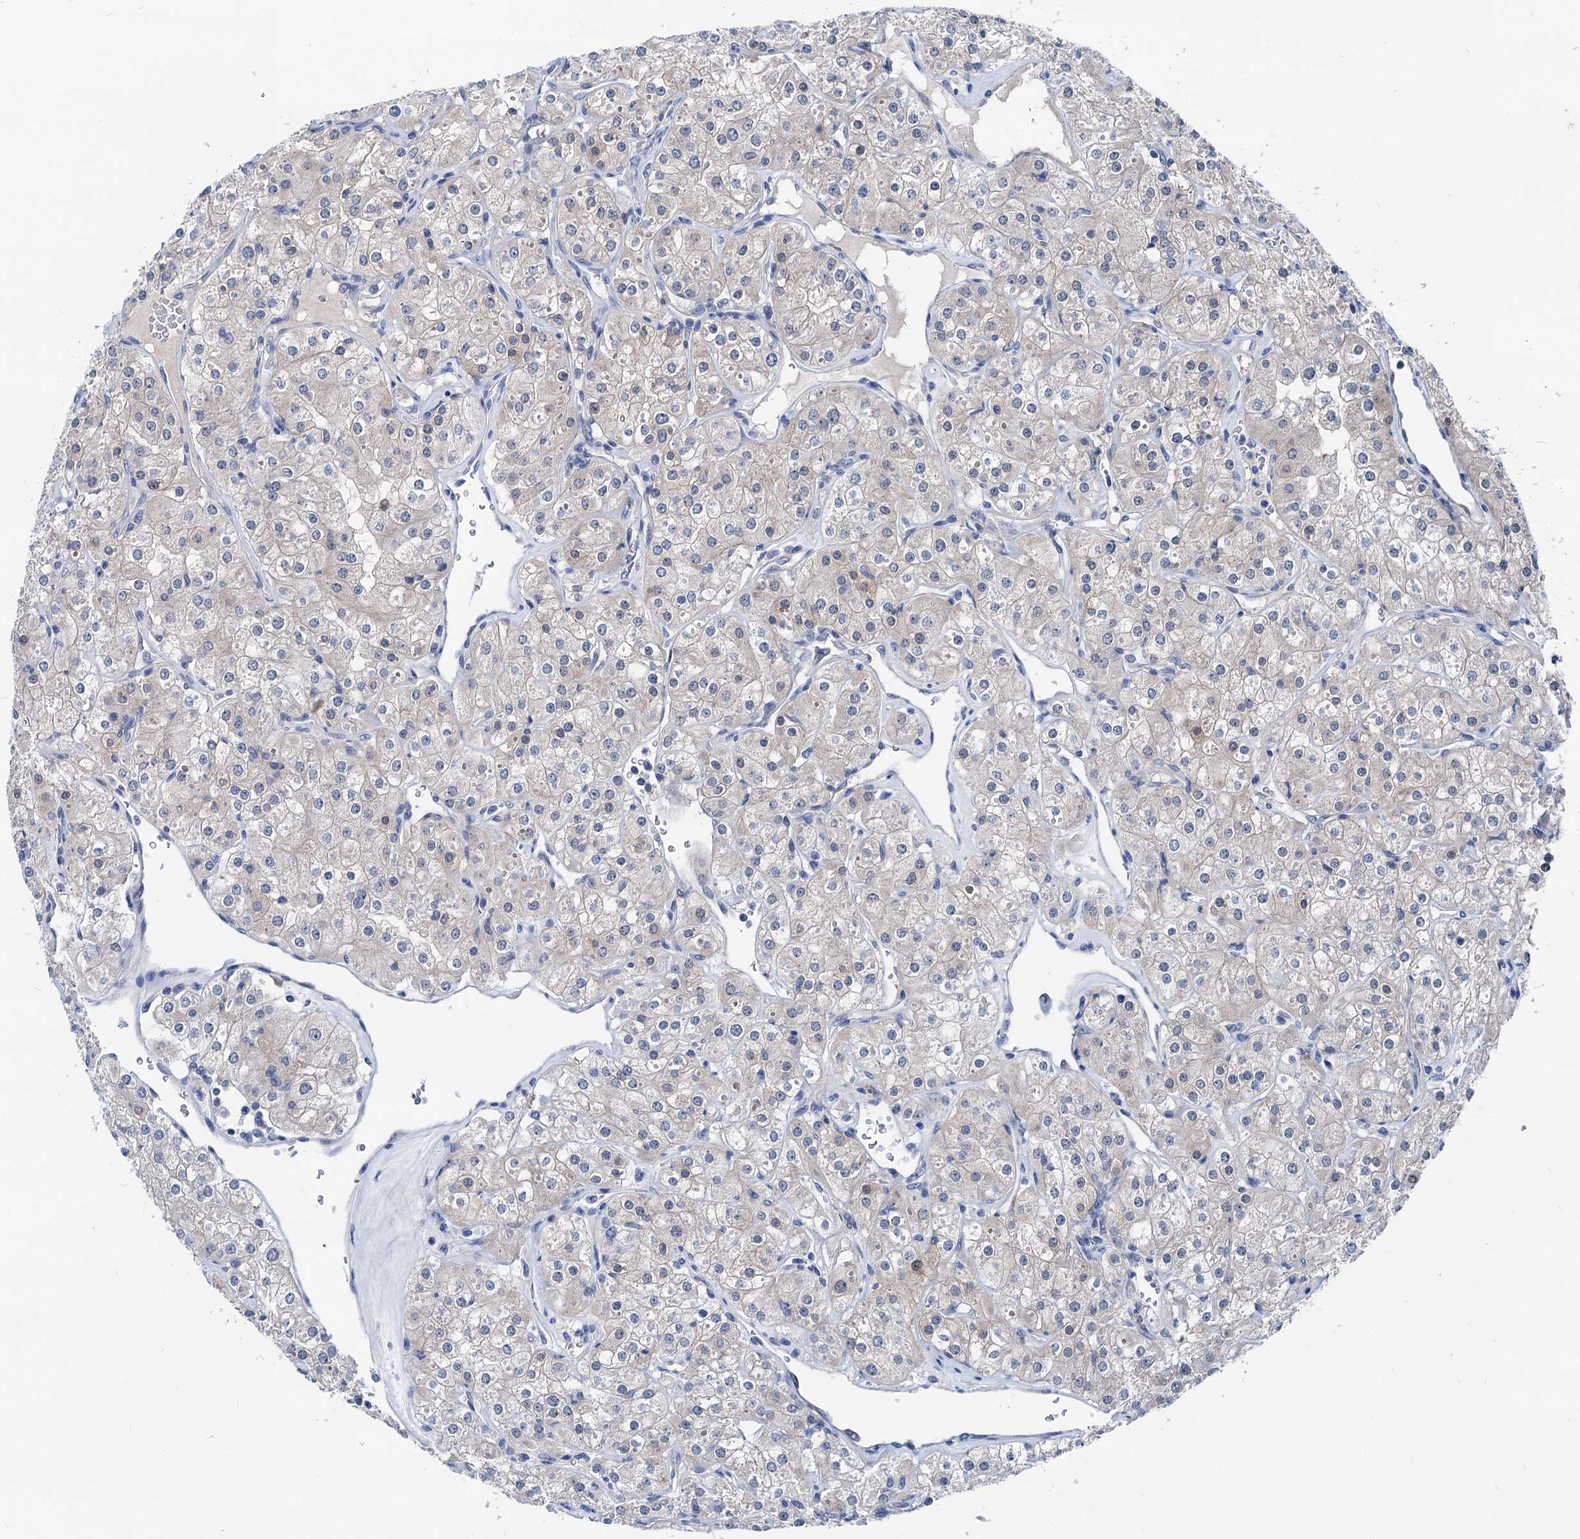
{"staining": {"intensity": "weak", "quantity": "<25%", "location": "cytoplasmic/membranous"}, "tissue": "renal cancer", "cell_type": "Tumor cells", "image_type": "cancer", "snomed": [{"axis": "morphology", "description": "Adenocarcinoma, NOS"}, {"axis": "topography", "description": "Kidney"}], "caption": "A micrograph of human renal adenocarcinoma is negative for staining in tumor cells.", "gene": "GLO1", "patient": {"sex": "male", "age": 77}}